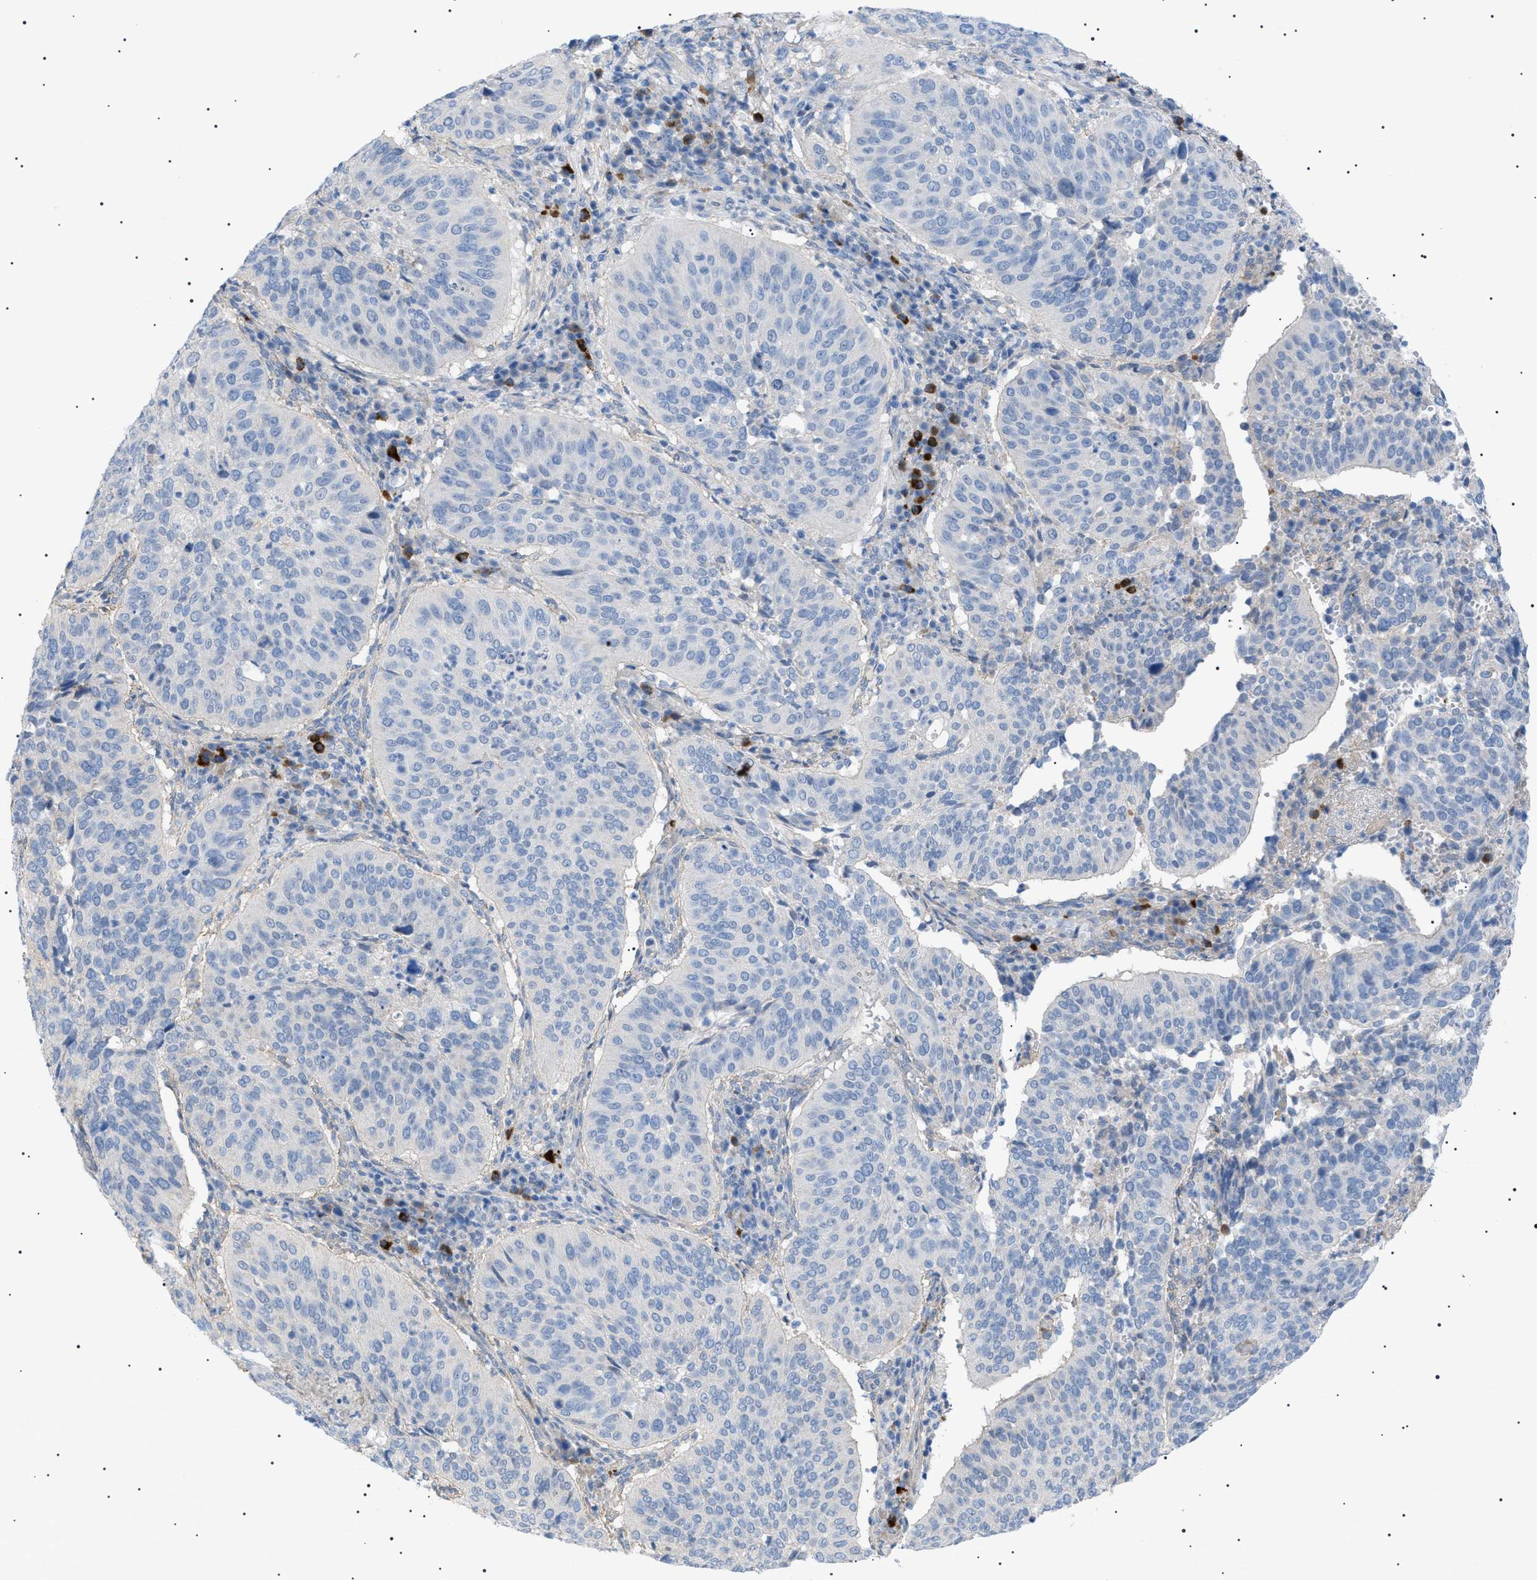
{"staining": {"intensity": "negative", "quantity": "none", "location": "none"}, "tissue": "cervical cancer", "cell_type": "Tumor cells", "image_type": "cancer", "snomed": [{"axis": "morphology", "description": "Normal tissue, NOS"}, {"axis": "morphology", "description": "Squamous cell carcinoma, NOS"}, {"axis": "topography", "description": "Cervix"}], "caption": "Photomicrograph shows no significant protein expression in tumor cells of cervical cancer. The staining was performed using DAB to visualize the protein expression in brown, while the nuclei were stained in blue with hematoxylin (Magnification: 20x).", "gene": "ADAMTS1", "patient": {"sex": "female", "age": 39}}